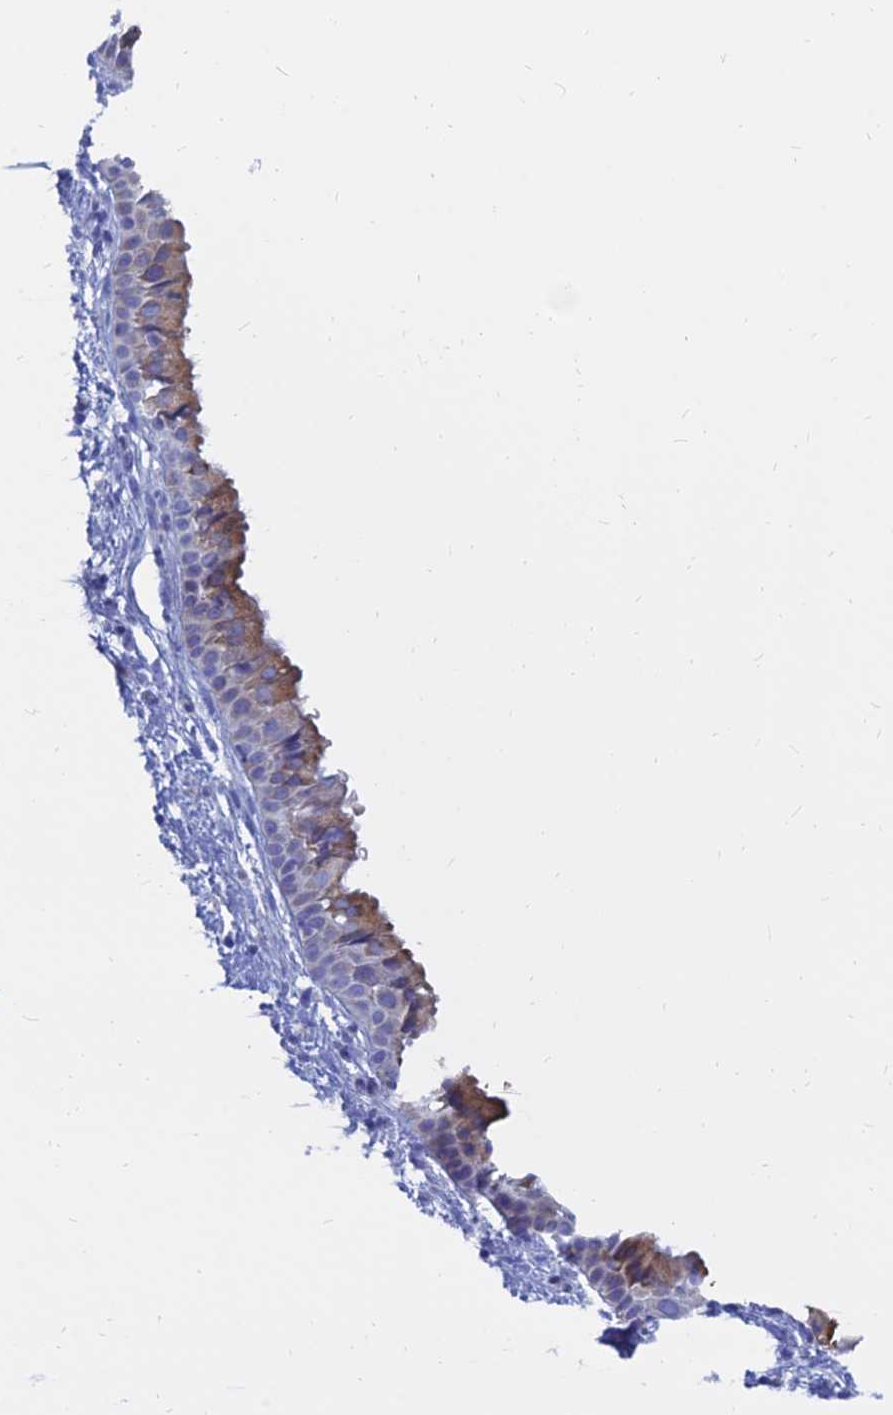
{"staining": {"intensity": "moderate", "quantity": "25%-75%", "location": "cytoplasmic/membranous"}, "tissue": "nasopharynx", "cell_type": "Respiratory epithelial cells", "image_type": "normal", "snomed": [{"axis": "morphology", "description": "Normal tissue, NOS"}, {"axis": "topography", "description": "Nasopharynx"}], "caption": "IHC micrograph of benign nasopharynx: human nasopharynx stained using immunohistochemistry exhibits medium levels of moderate protein expression localized specifically in the cytoplasmic/membranous of respiratory epithelial cells, appearing as a cytoplasmic/membranous brown color.", "gene": "MGST1", "patient": {"sex": "male", "age": 22}}